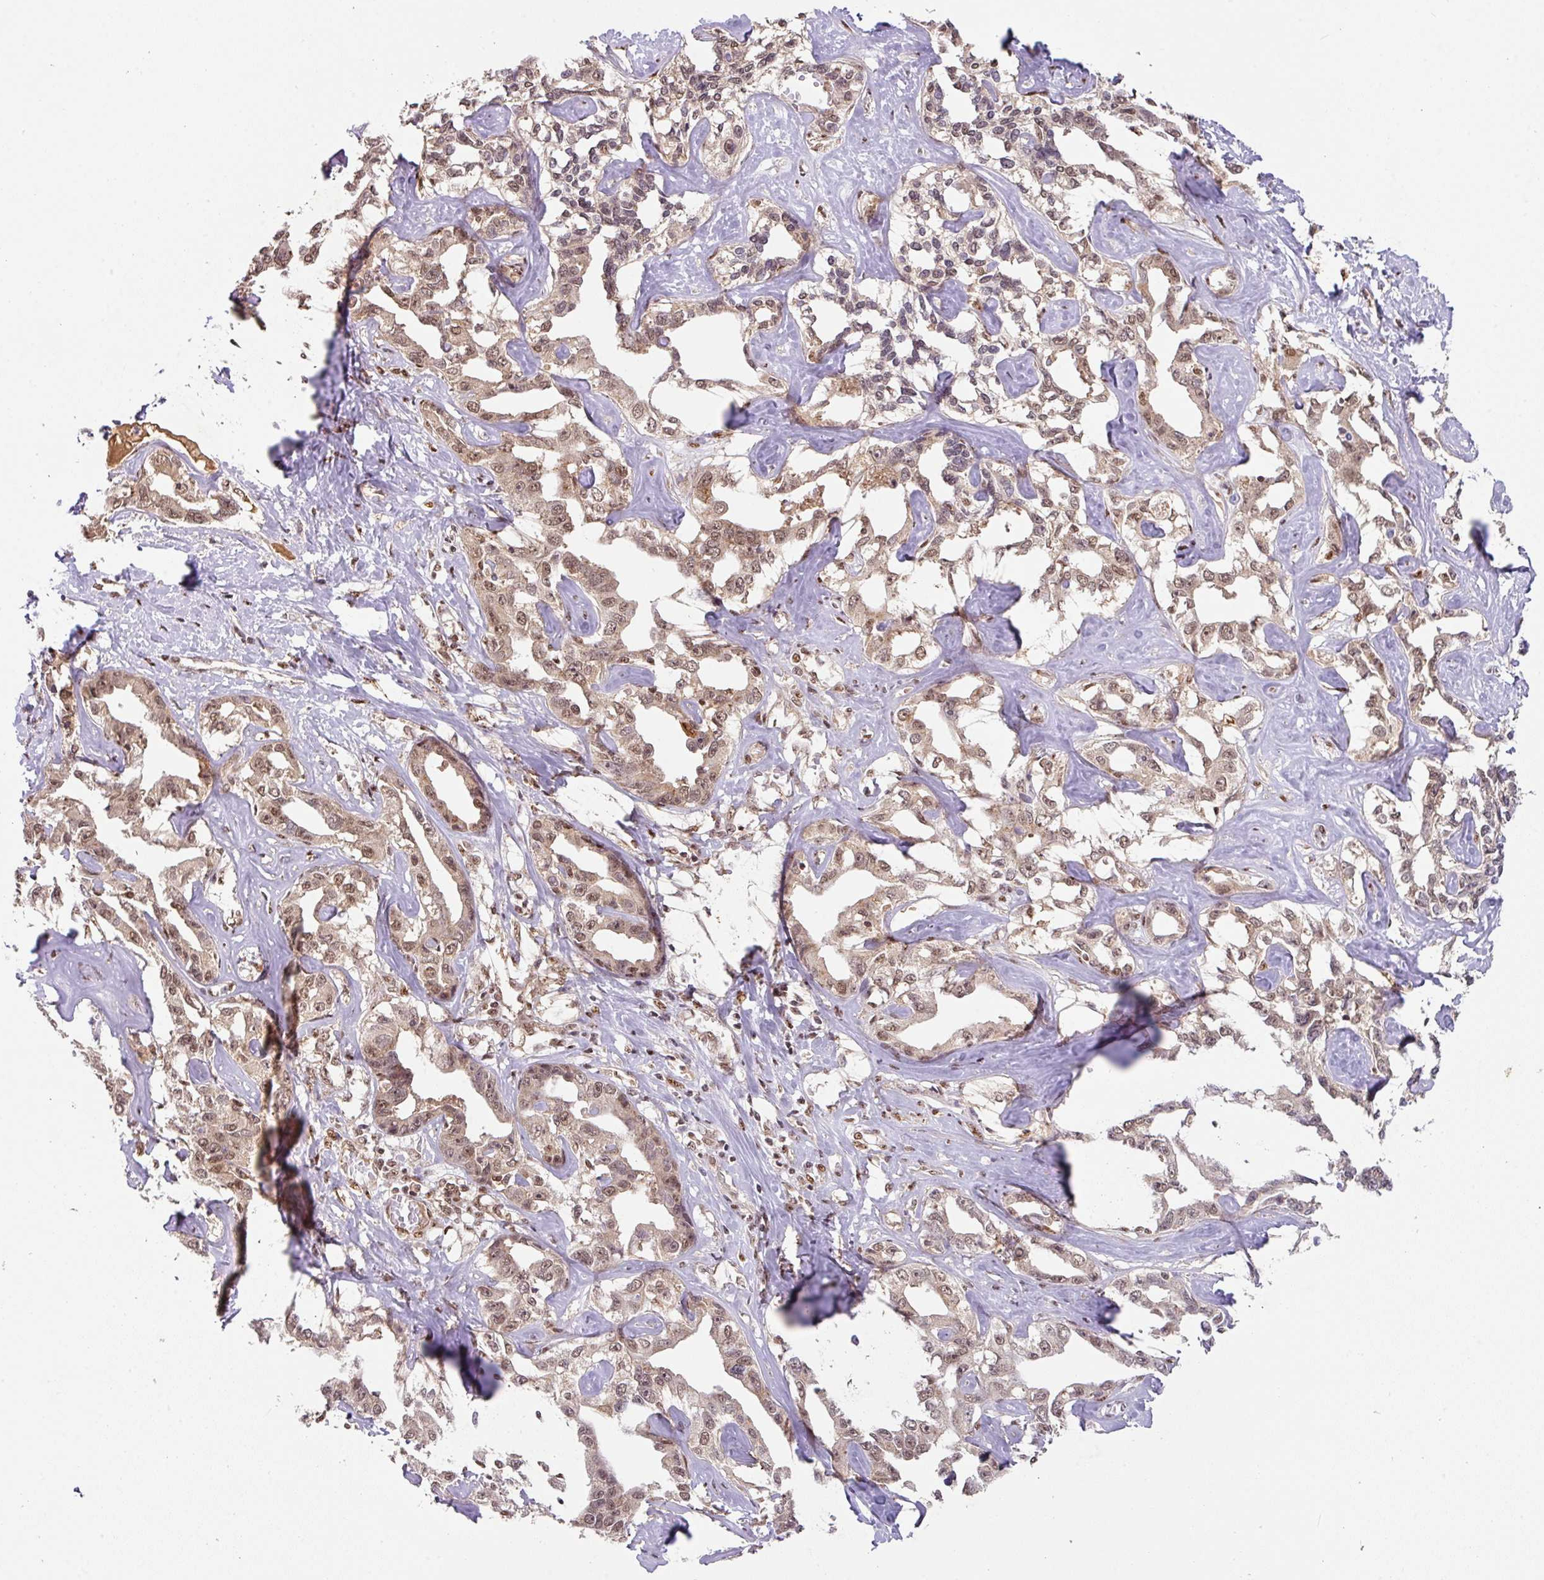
{"staining": {"intensity": "moderate", "quantity": ">75%", "location": "cytoplasmic/membranous,nuclear"}, "tissue": "liver cancer", "cell_type": "Tumor cells", "image_type": "cancer", "snomed": [{"axis": "morphology", "description": "Cholangiocarcinoma"}, {"axis": "topography", "description": "Liver"}], "caption": "A micrograph of liver cancer stained for a protein demonstrates moderate cytoplasmic/membranous and nuclear brown staining in tumor cells.", "gene": "RANBP9", "patient": {"sex": "male", "age": 59}}